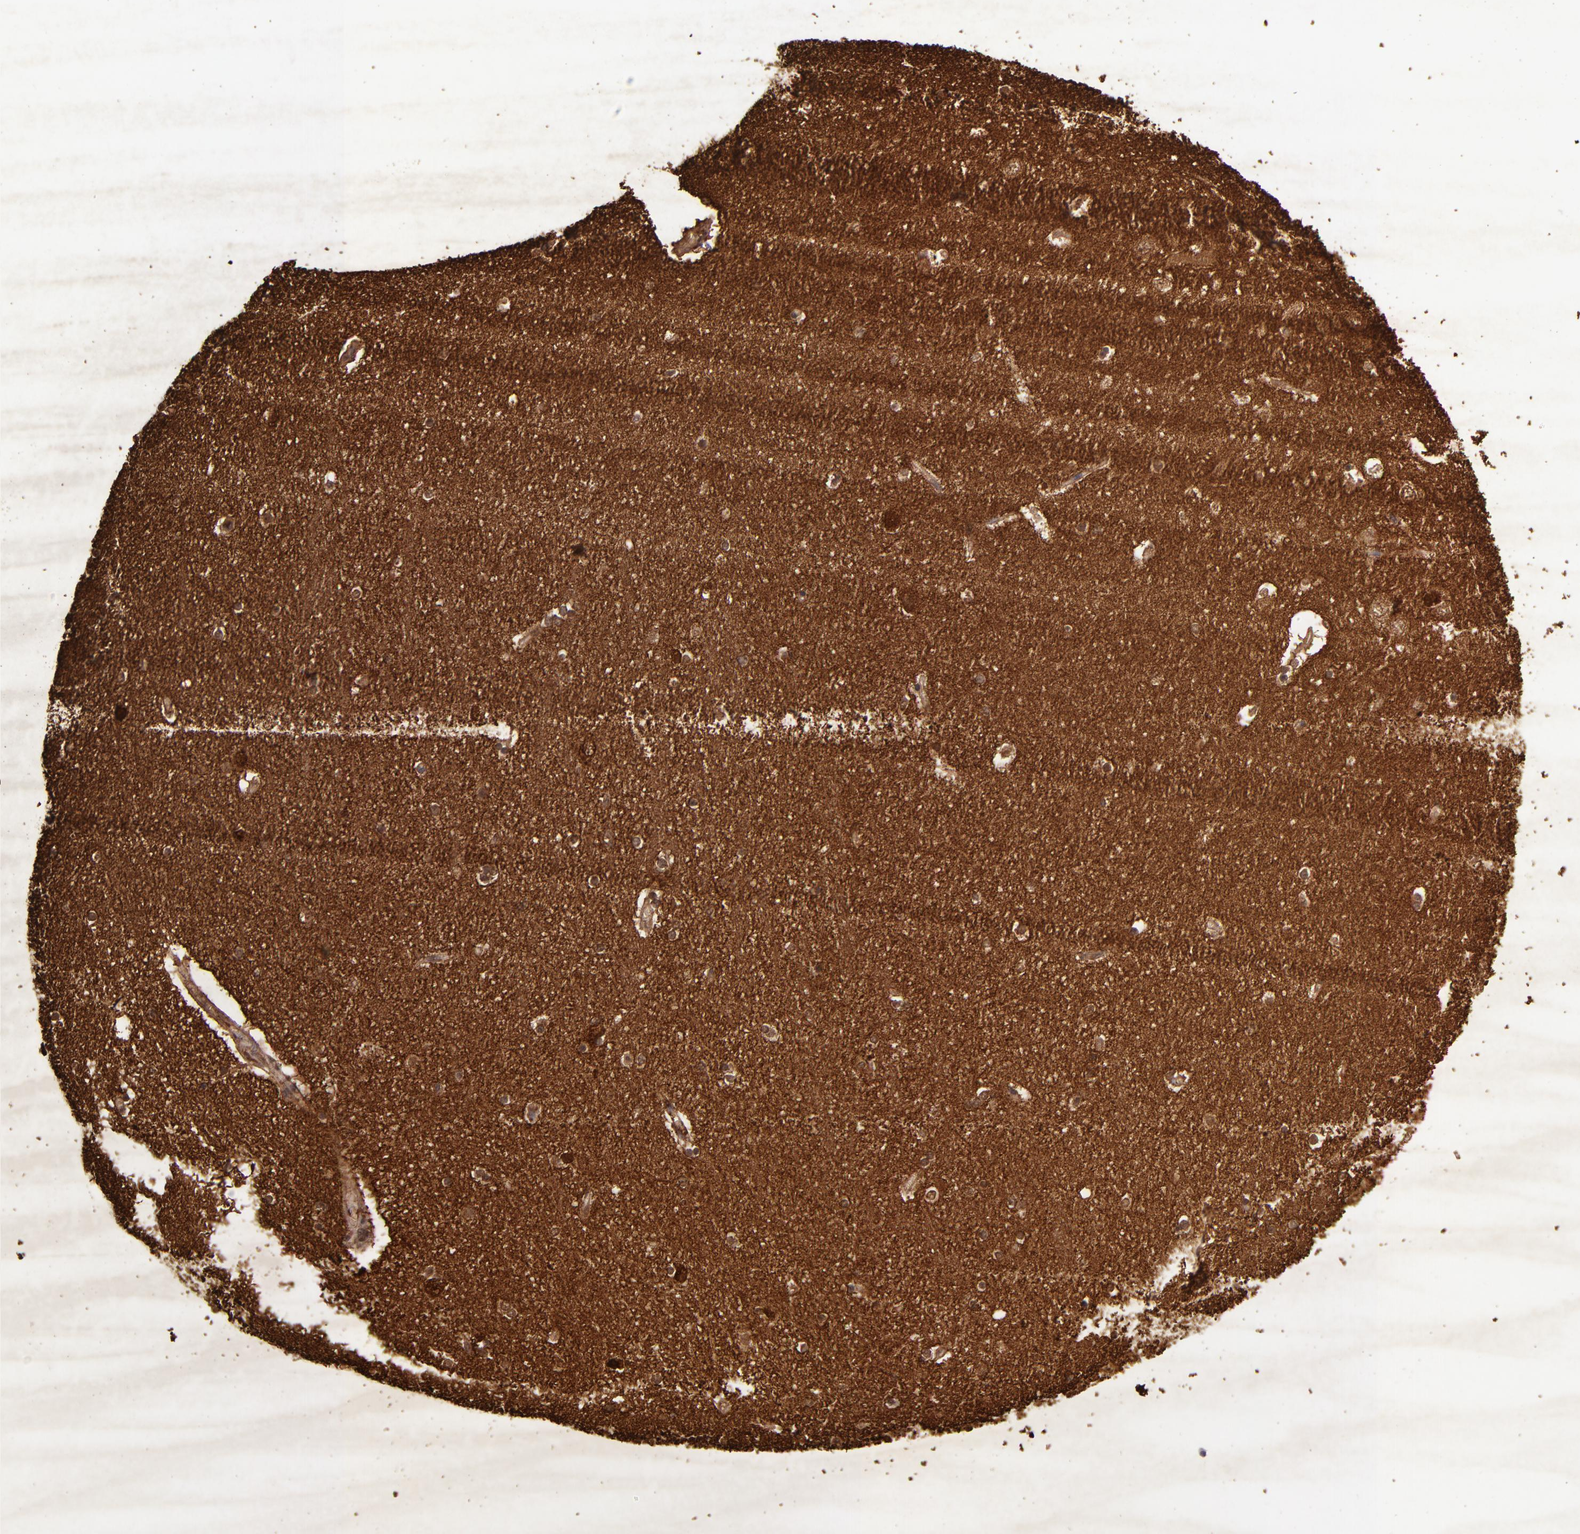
{"staining": {"intensity": "moderate", "quantity": ">75%", "location": "cytoplasmic/membranous"}, "tissue": "hippocampus", "cell_type": "Glial cells", "image_type": "normal", "snomed": [{"axis": "morphology", "description": "Normal tissue, NOS"}, {"axis": "topography", "description": "Hippocampus"}], "caption": "Immunohistochemistry (DAB (3,3'-diaminobenzidine)) staining of unremarkable human hippocampus exhibits moderate cytoplasmic/membranous protein positivity in approximately >75% of glial cells. The staining was performed using DAB to visualize the protein expression in brown, while the nuclei were stained in blue with hematoxylin (Magnification: 20x).", "gene": "SNCB", "patient": {"sex": "female", "age": 54}}